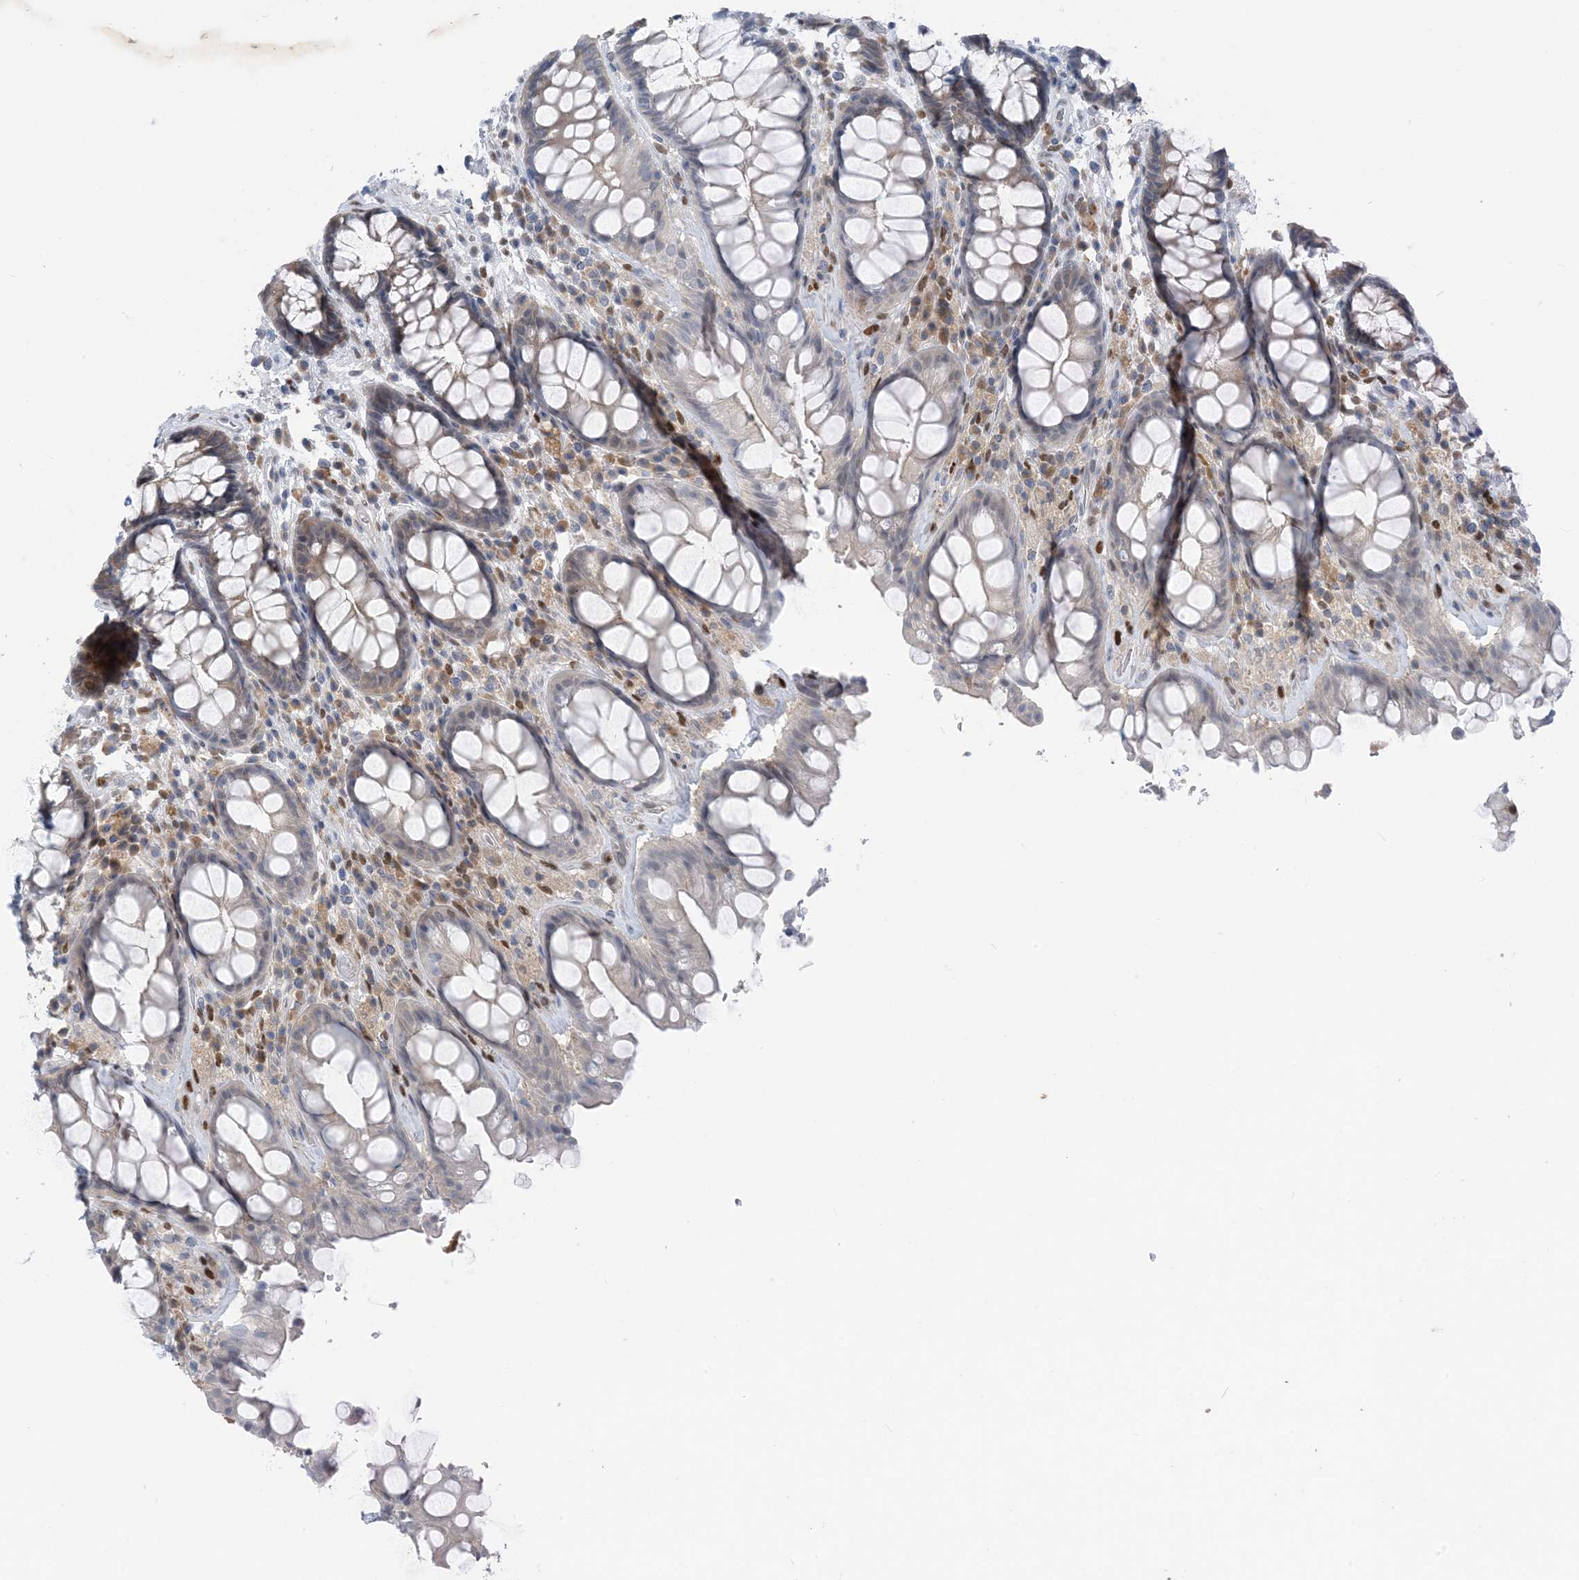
{"staining": {"intensity": "weak", "quantity": "<25%", "location": "cytoplasmic/membranous"}, "tissue": "rectum", "cell_type": "Glandular cells", "image_type": "normal", "snomed": [{"axis": "morphology", "description": "Normal tissue, NOS"}, {"axis": "topography", "description": "Rectum"}], "caption": "Normal rectum was stained to show a protein in brown. There is no significant expression in glandular cells.", "gene": "ZC3H12A", "patient": {"sex": "male", "age": 64}}